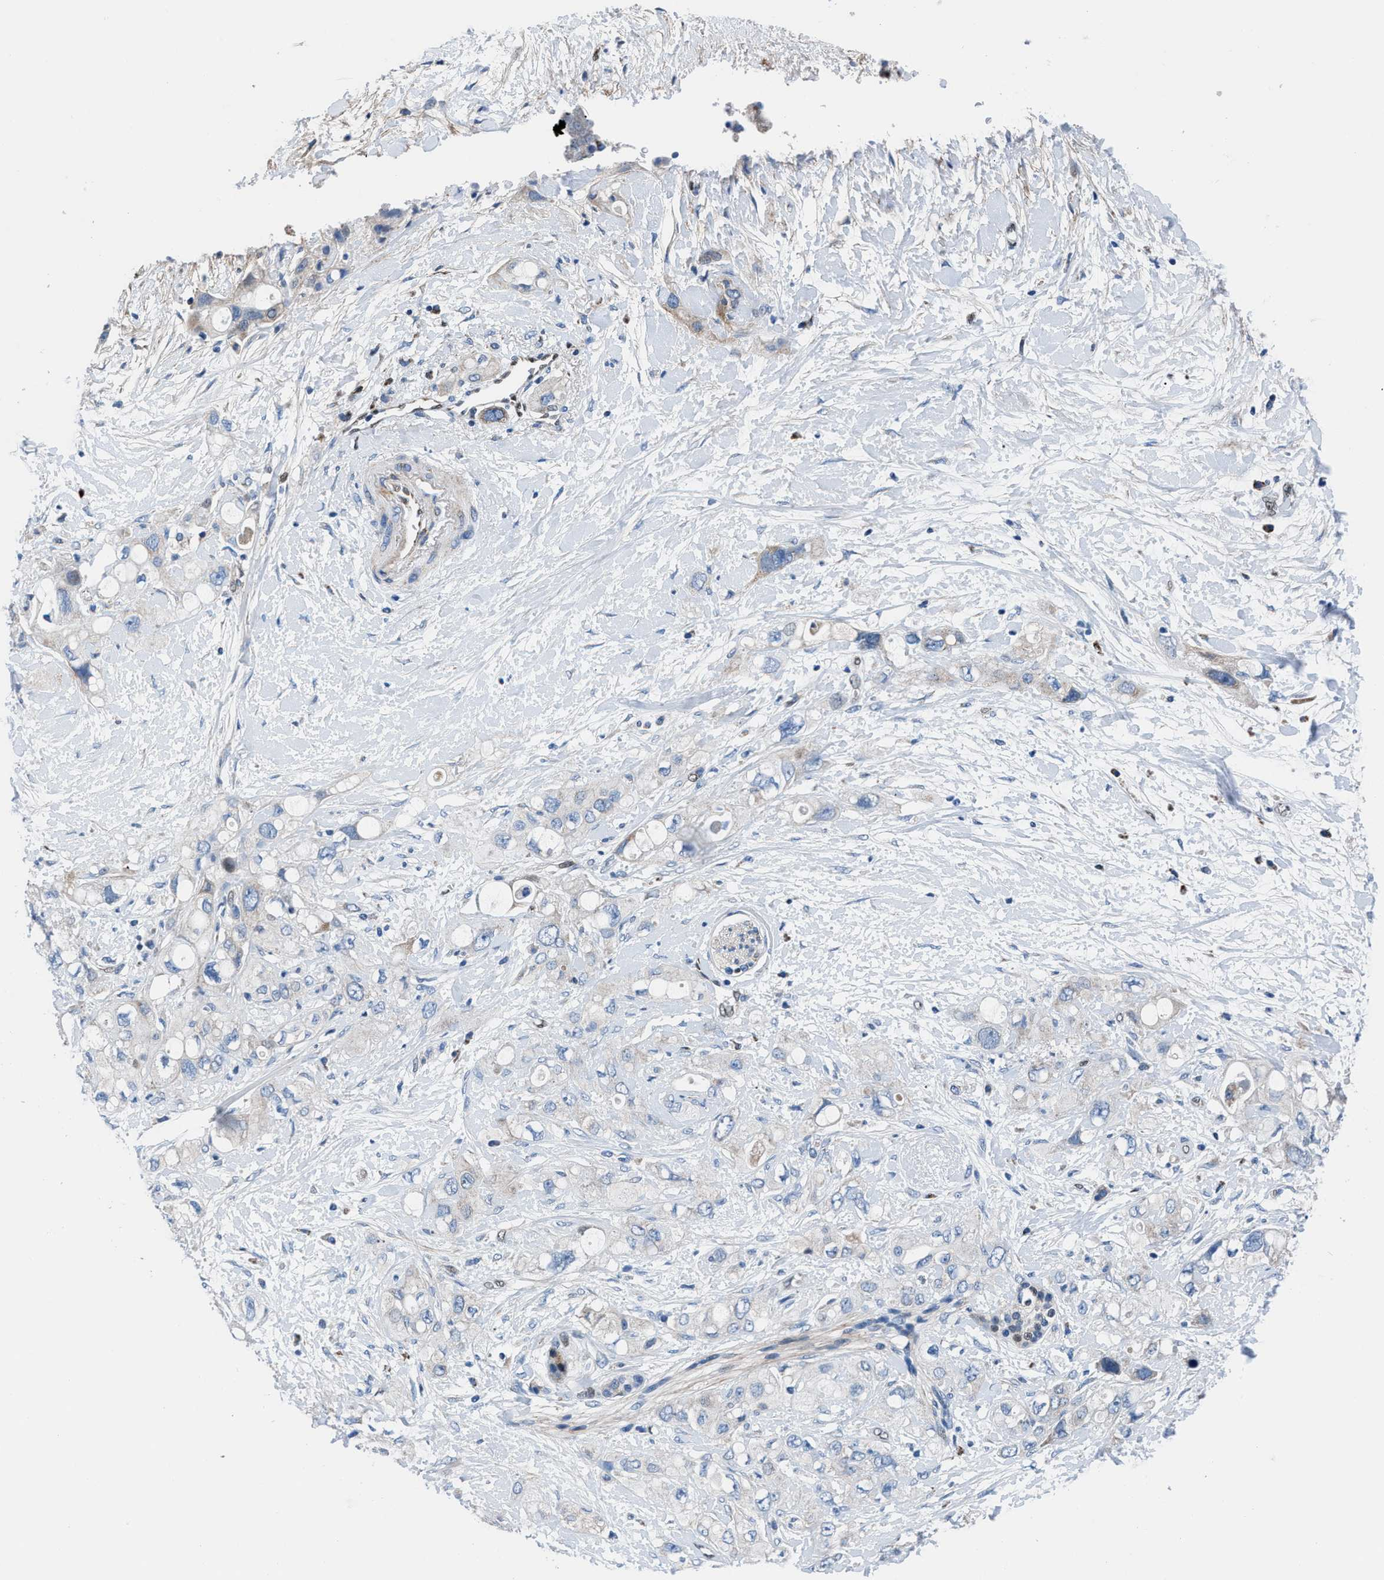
{"staining": {"intensity": "negative", "quantity": "none", "location": "none"}, "tissue": "pancreatic cancer", "cell_type": "Tumor cells", "image_type": "cancer", "snomed": [{"axis": "morphology", "description": "Adenocarcinoma, NOS"}, {"axis": "topography", "description": "Pancreas"}], "caption": "An immunohistochemistry (IHC) micrograph of pancreatic adenocarcinoma is shown. There is no staining in tumor cells of pancreatic adenocarcinoma. (Immunohistochemistry (ihc), brightfield microscopy, high magnification).", "gene": "LMO2", "patient": {"sex": "female", "age": 56}}